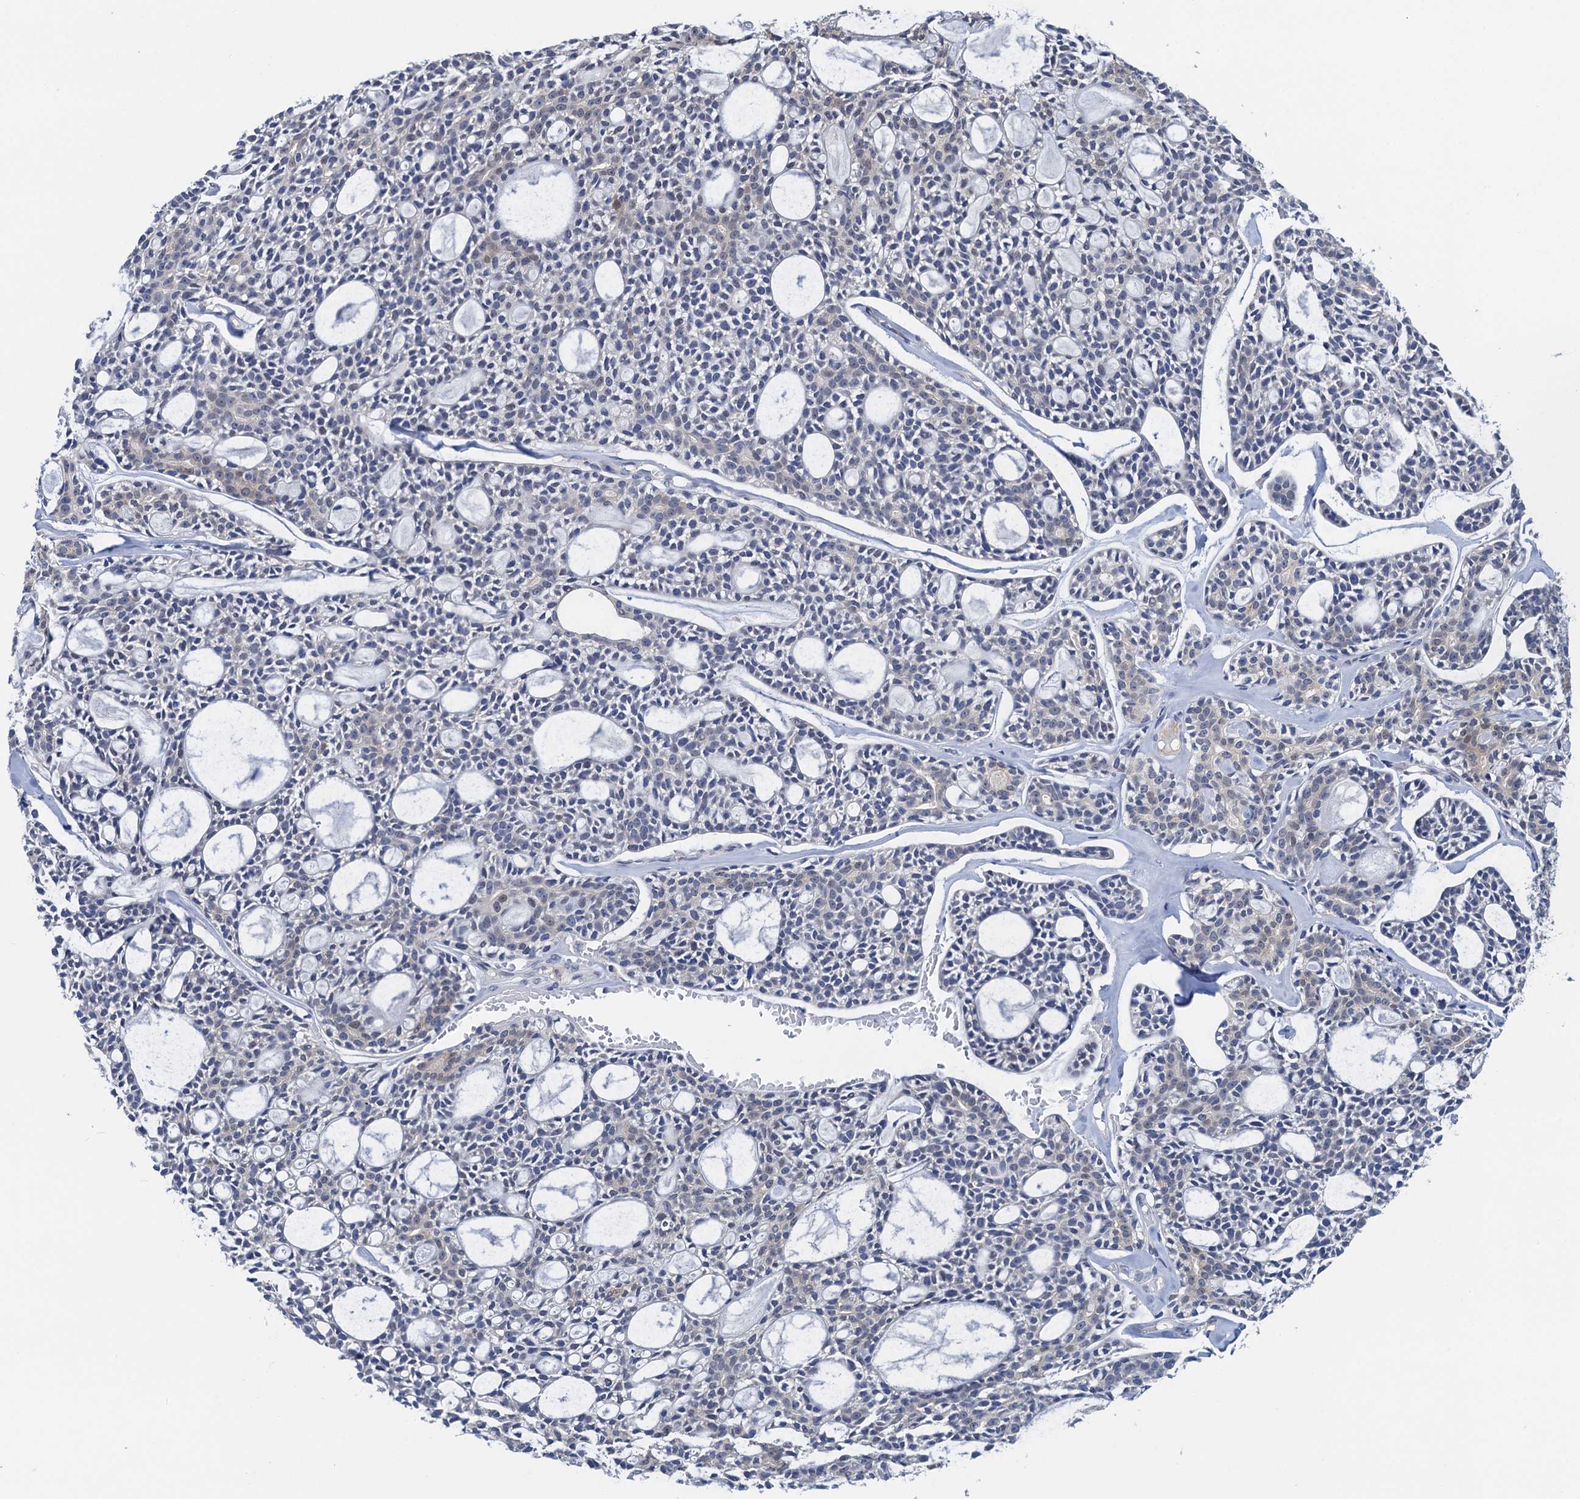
{"staining": {"intensity": "negative", "quantity": "none", "location": "none"}, "tissue": "head and neck cancer", "cell_type": "Tumor cells", "image_type": "cancer", "snomed": [{"axis": "morphology", "description": "Adenocarcinoma, NOS"}, {"axis": "topography", "description": "Salivary gland"}, {"axis": "topography", "description": "Head-Neck"}], "caption": "Tumor cells show no significant staining in head and neck adenocarcinoma.", "gene": "TMEM39B", "patient": {"sex": "male", "age": 55}}